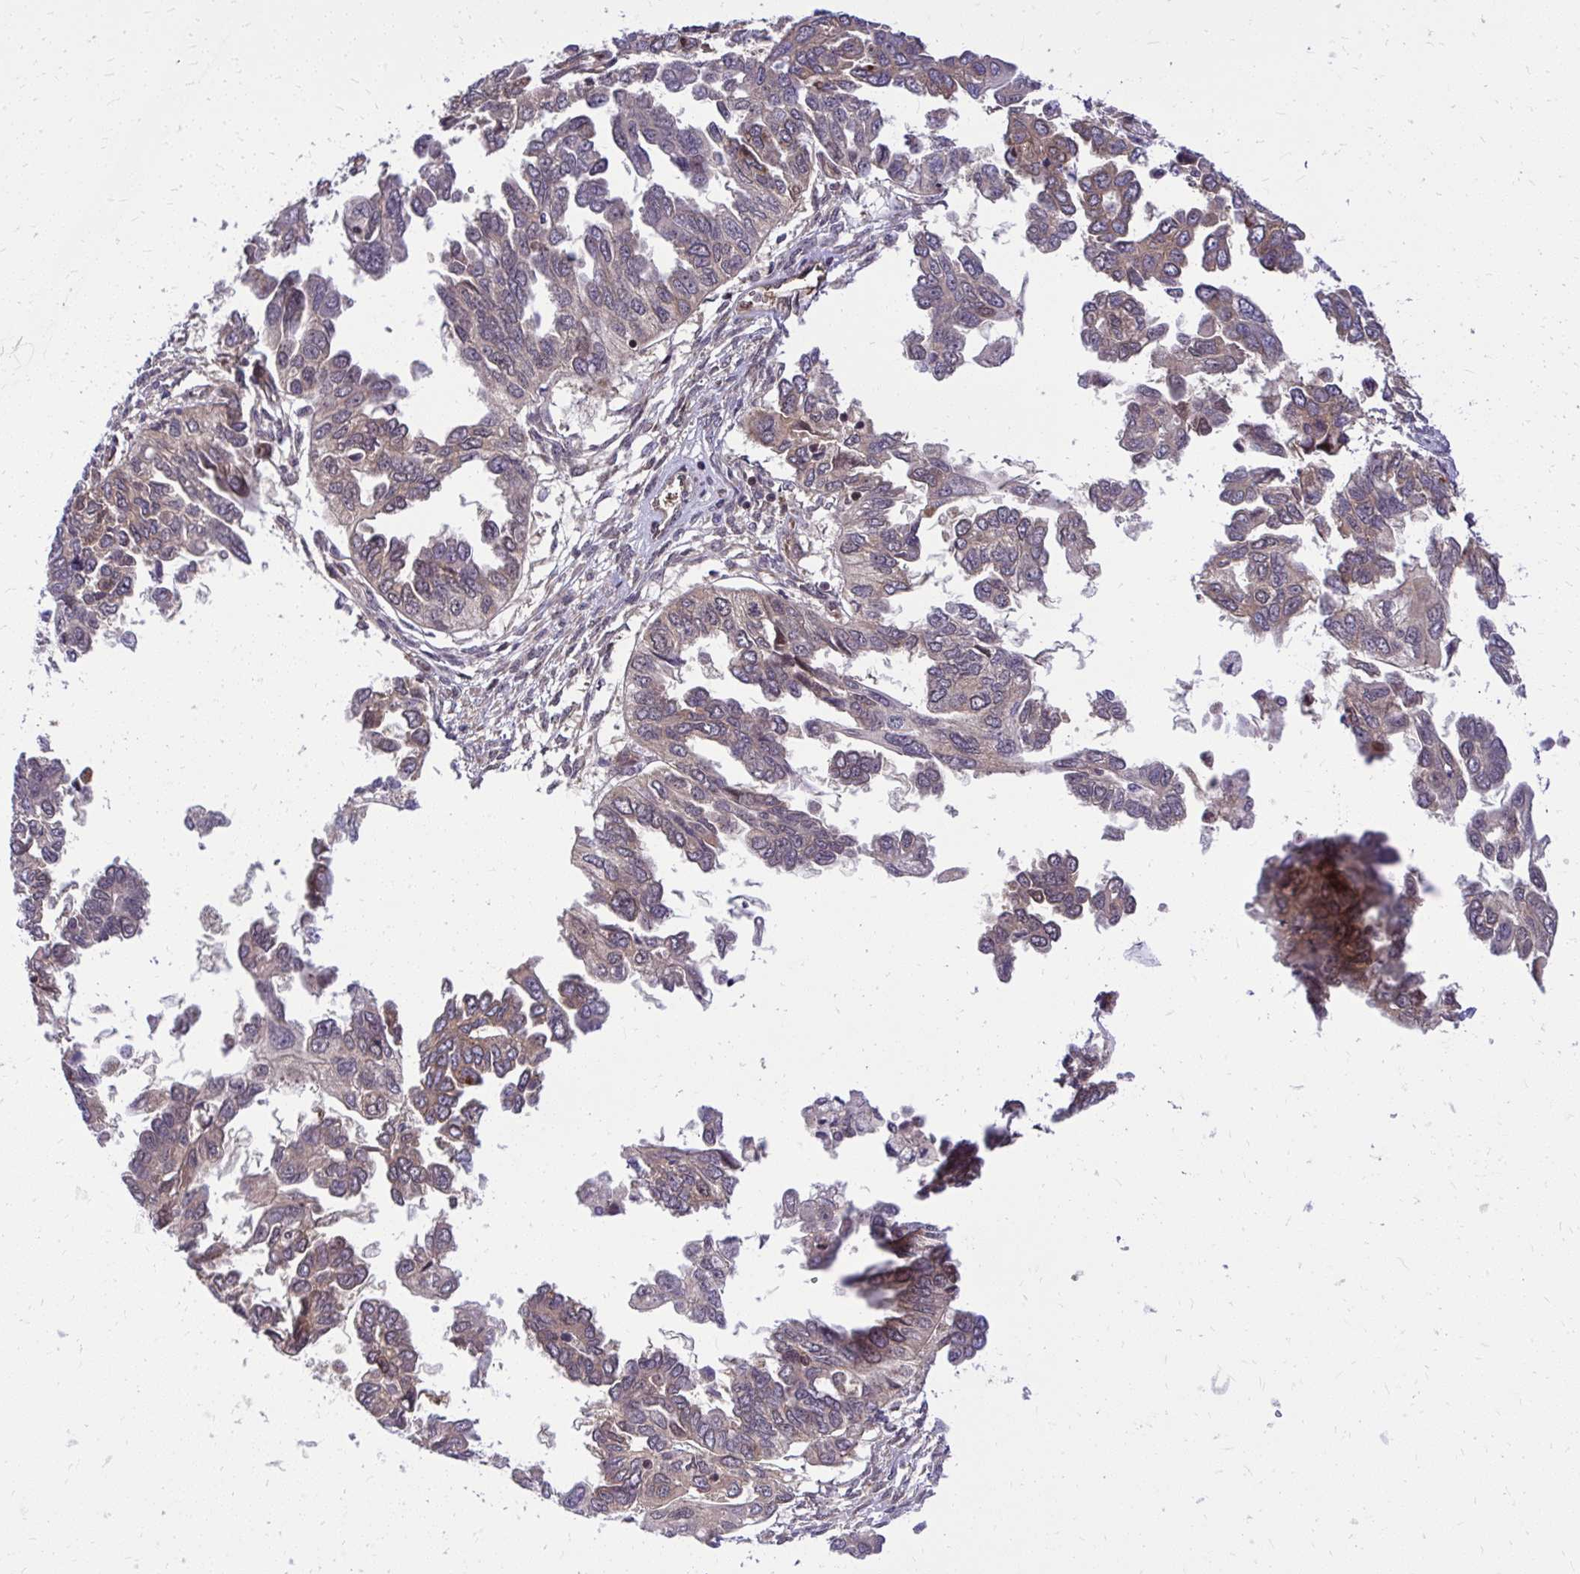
{"staining": {"intensity": "moderate", "quantity": "25%-75%", "location": "cytoplasmic/membranous"}, "tissue": "ovarian cancer", "cell_type": "Tumor cells", "image_type": "cancer", "snomed": [{"axis": "morphology", "description": "Cystadenocarcinoma, serous, NOS"}, {"axis": "topography", "description": "Ovary"}], "caption": "High-magnification brightfield microscopy of serous cystadenocarcinoma (ovarian) stained with DAB (3,3'-diaminobenzidine) (brown) and counterstained with hematoxylin (blue). tumor cells exhibit moderate cytoplasmic/membranous expression is appreciated in approximately25%-75% of cells. The staining is performed using DAB brown chromogen to label protein expression. The nuclei are counter-stained blue using hematoxylin.", "gene": "PPP5C", "patient": {"sex": "female", "age": 53}}